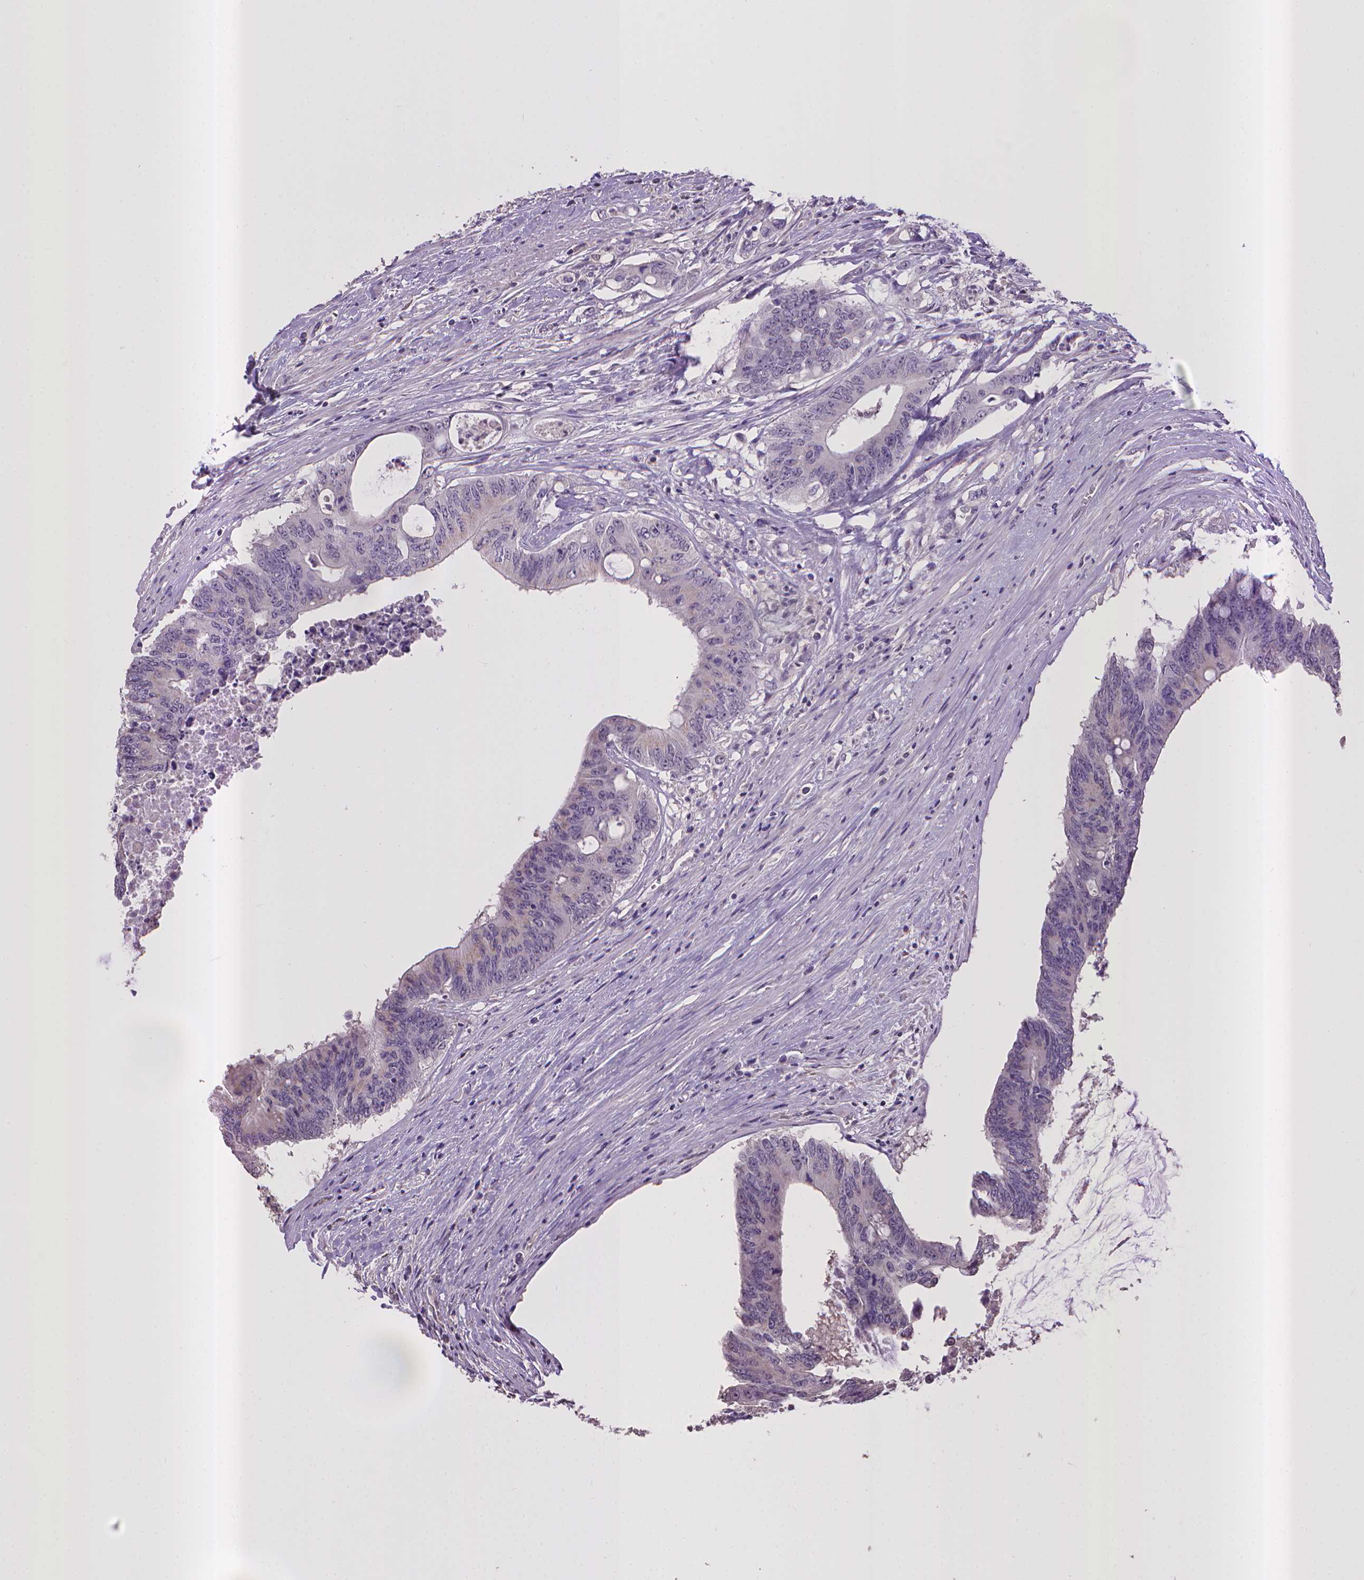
{"staining": {"intensity": "negative", "quantity": "none", "location": "none"}, "tissue": "colorectal cancer", "cell_type": "Tumor cells", "image_type": "cancer", "snomed": [{"axis": "morphology", "description": "Adenocarcinoma, NOS"}, {"axis": "topography", "description": "Rectum"}], "caption": "An image of colorectal cancer stained for a protein exhibits no brown staining in tumor cells. (DAB IHC, high magnification).", "gene": "CPM", "patient": {"sex": "male", "age": 59}}